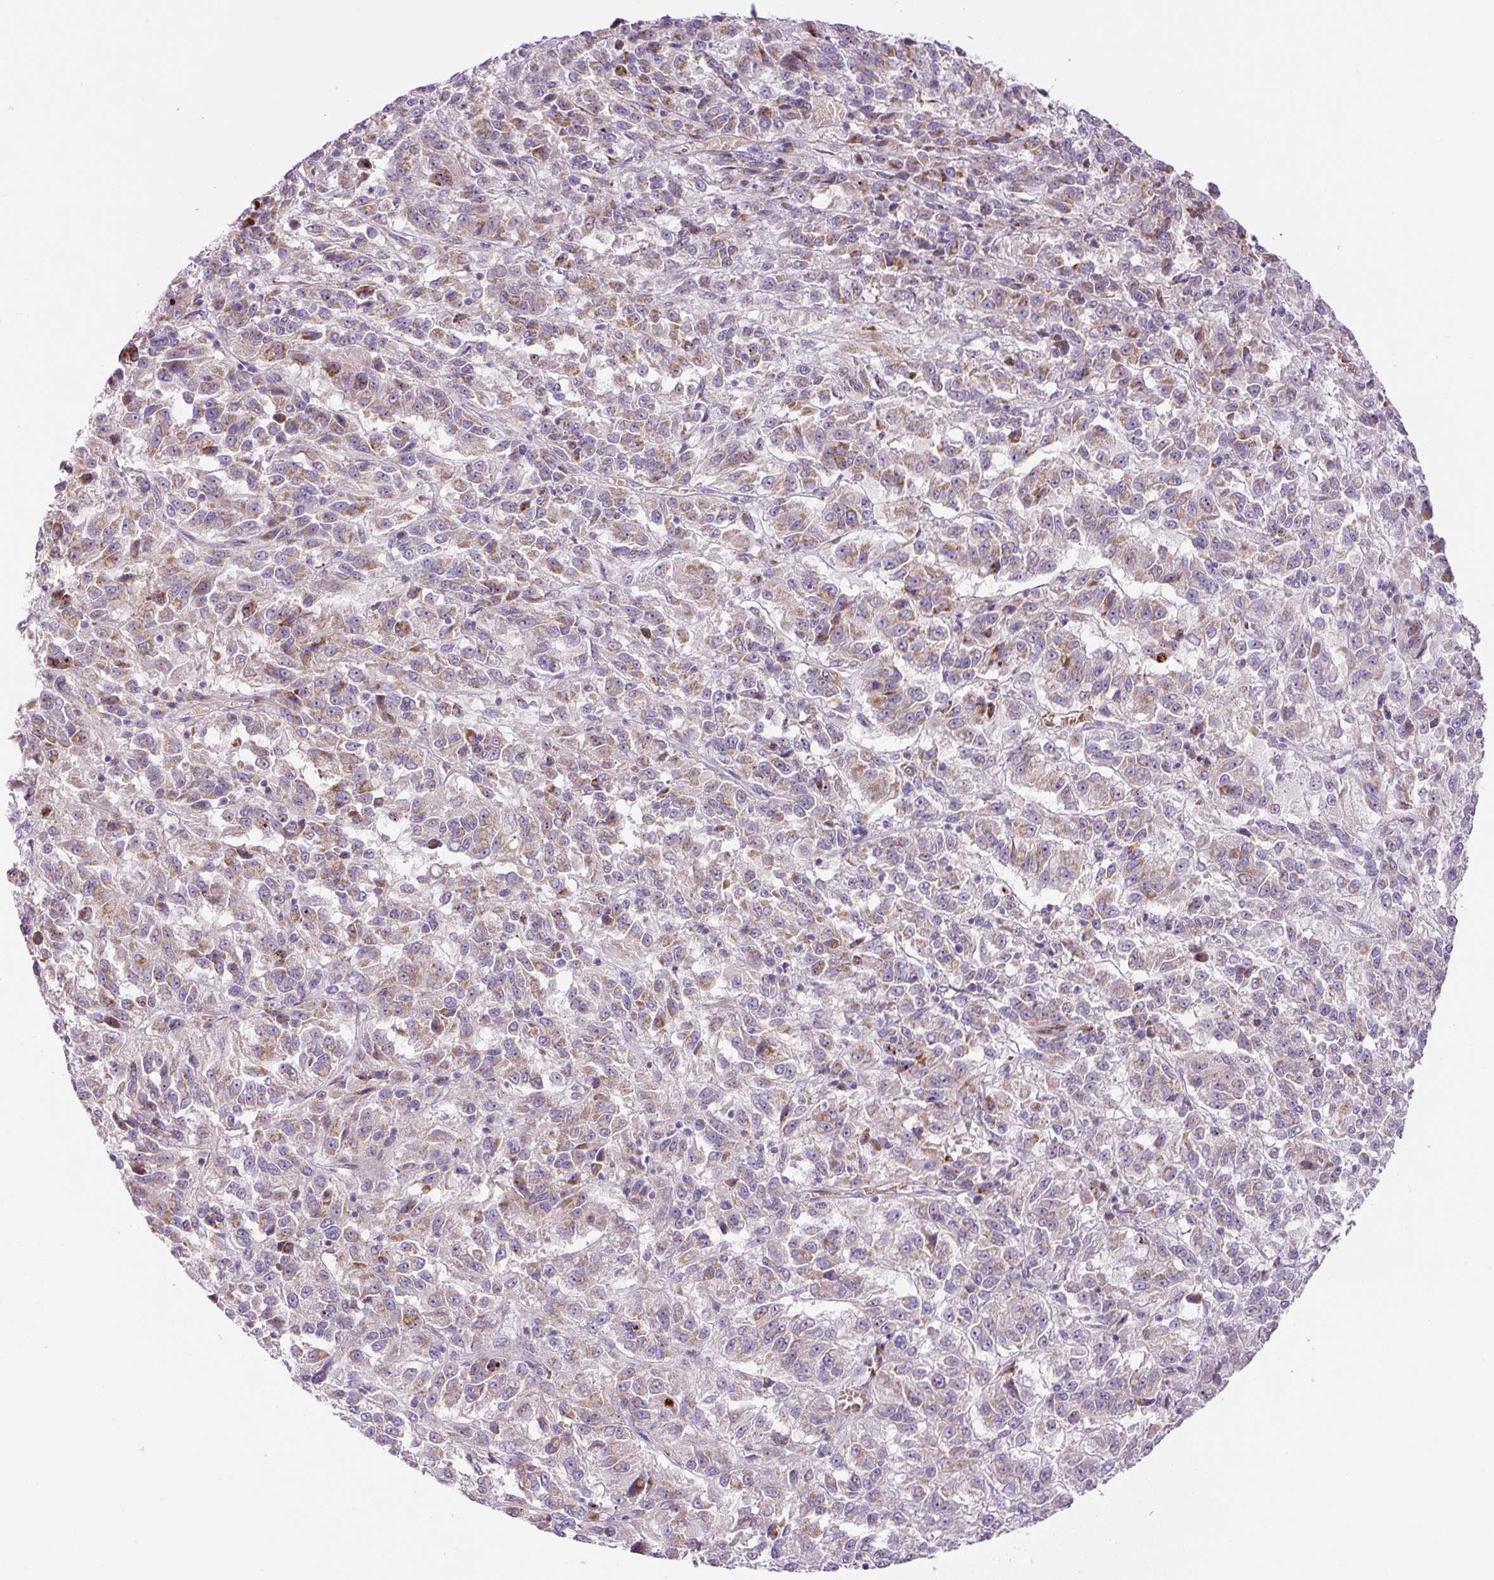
{"staining": {"intensity": "weak", "quantity": ">75%", "location": "cytoplasmic/membranous"}, "tissue": "melanoma", "cell_type": "Tumor cells", "image_type": "cancer", "snomed": [{"axis": "morphology", "description": "Malignant melanoma, Metastatic site"}, {"axis": "topography", "description": "Lung"}], "caption": "Immunohistochemical staining of human malignant melanoma (metastatic site) exhibits low levels of weak cytoplasmic/membranous staining in approximately >75% of tumor cells.", "gene": "ZNF596", "patient": {"sex": "male", "age": 64}}